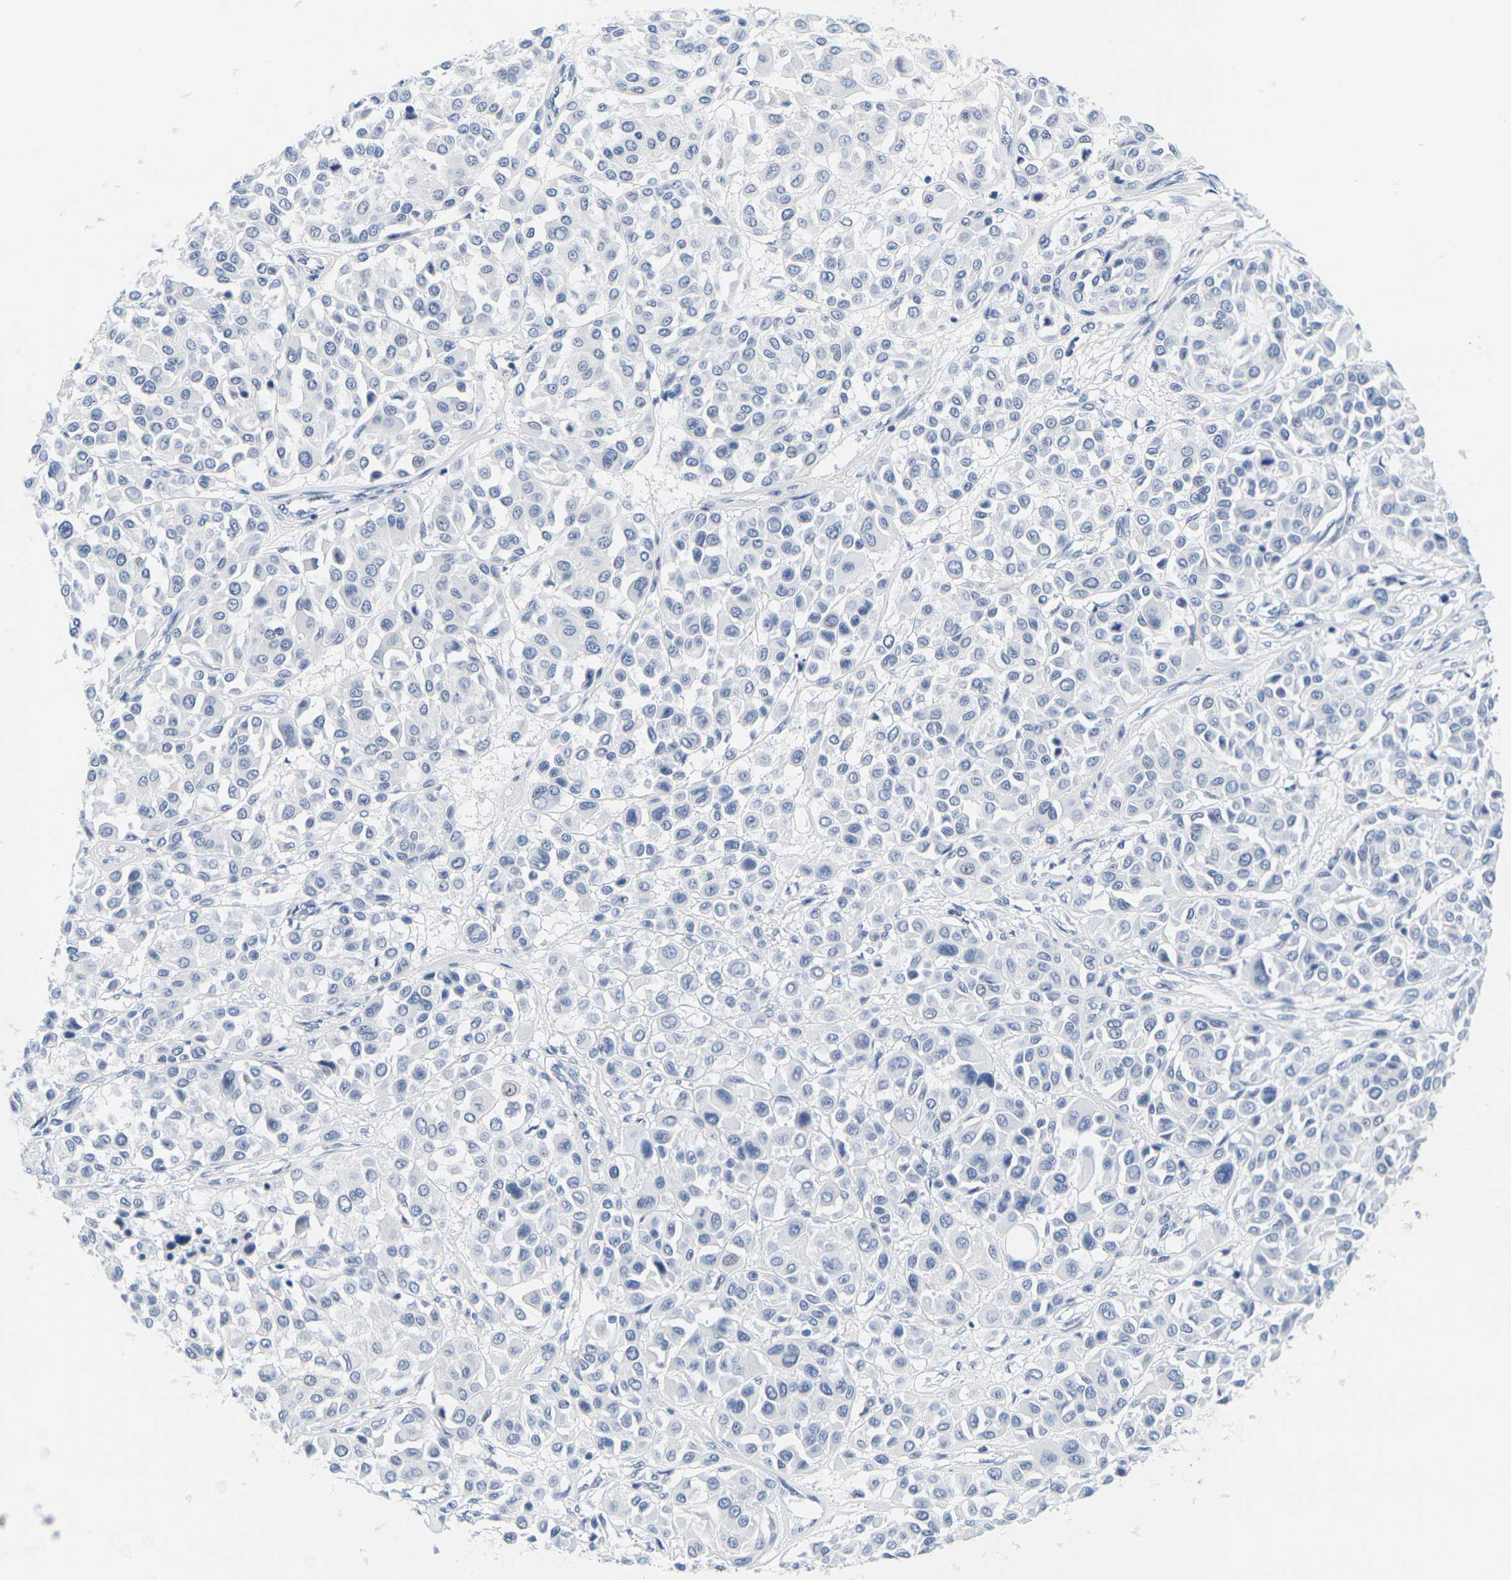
{"staining": {"intensity": "negative", "quantity": "none", "location": "none"}, "tissue": "melanoma", "cell_type": "Tumor cells", "image_type": "cancer", "snomed": [{"axis": "morphology", "description": "Malignant melanoma, Metastatic site"}, {"axis": "topography", "description": "Soft tissue"}], "caption": "Immunohistochemical staining of human malignant melanoma (metastatic site) shows no significant positivity in tumor cells. (DAB (3,3'-diaminobenzidine) immunohistochemistry (IHC) visualized using brightfield microscopy, high magnification).", "gene": "HLA-DOB", "patient": {"sex": "male", "age": 41}}